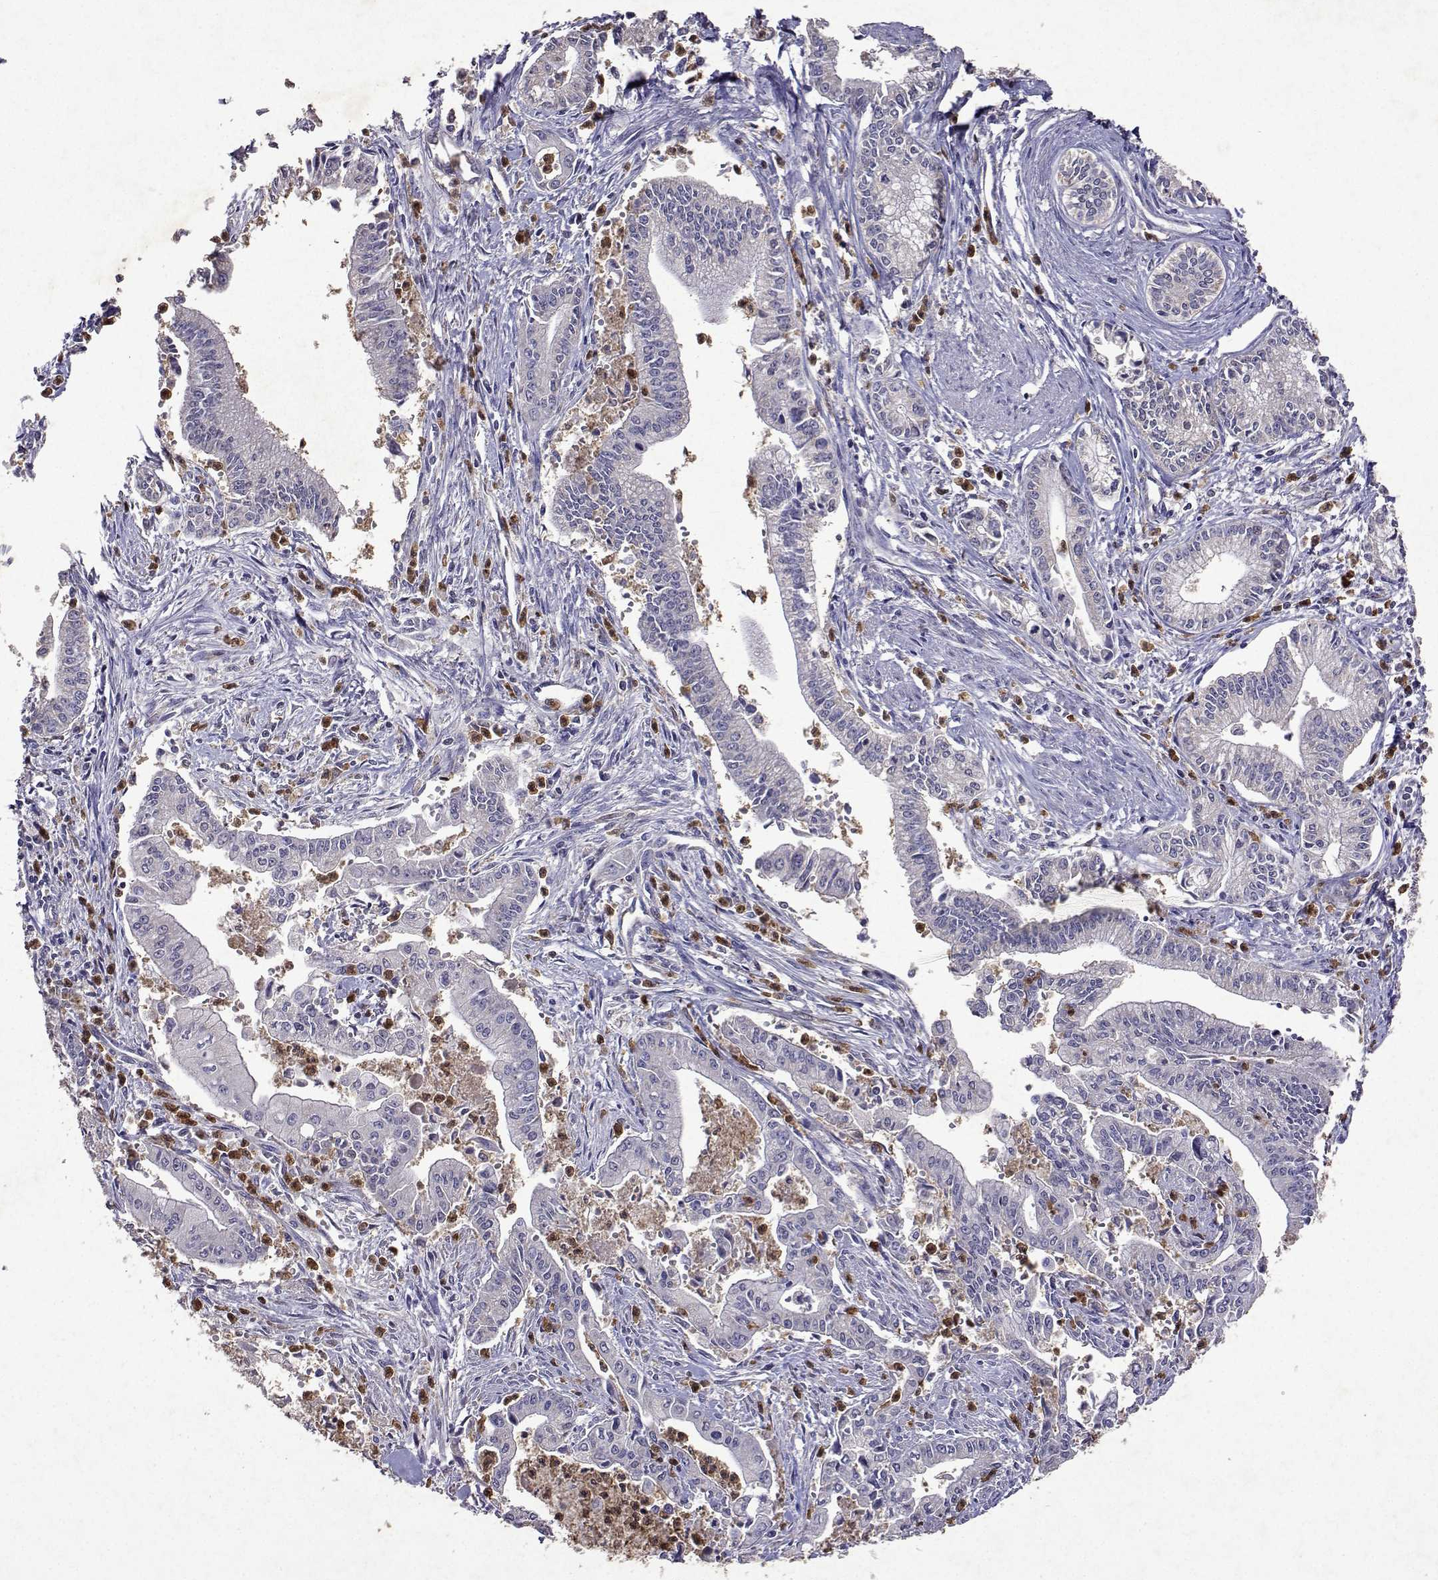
{"staining": {"intensity": "negative", "quantity": "none", "location": "none"}, "tissue": "pancreatic cancer", "cell_type": "Tumor cells", "image_type": "cancer", "snomed": [{"axis": "morphology", "description": "Adenocarcinoma, NOS"}, {"axis": "topography", "description": "Pancreas"}], "caption": "The IHC micrograph has no significant positivity in tumor cells of adenocarcinoma (pancreatic) tissue.", "gene": "APAF1", "patient": {"sex": "female", "age": 65}}